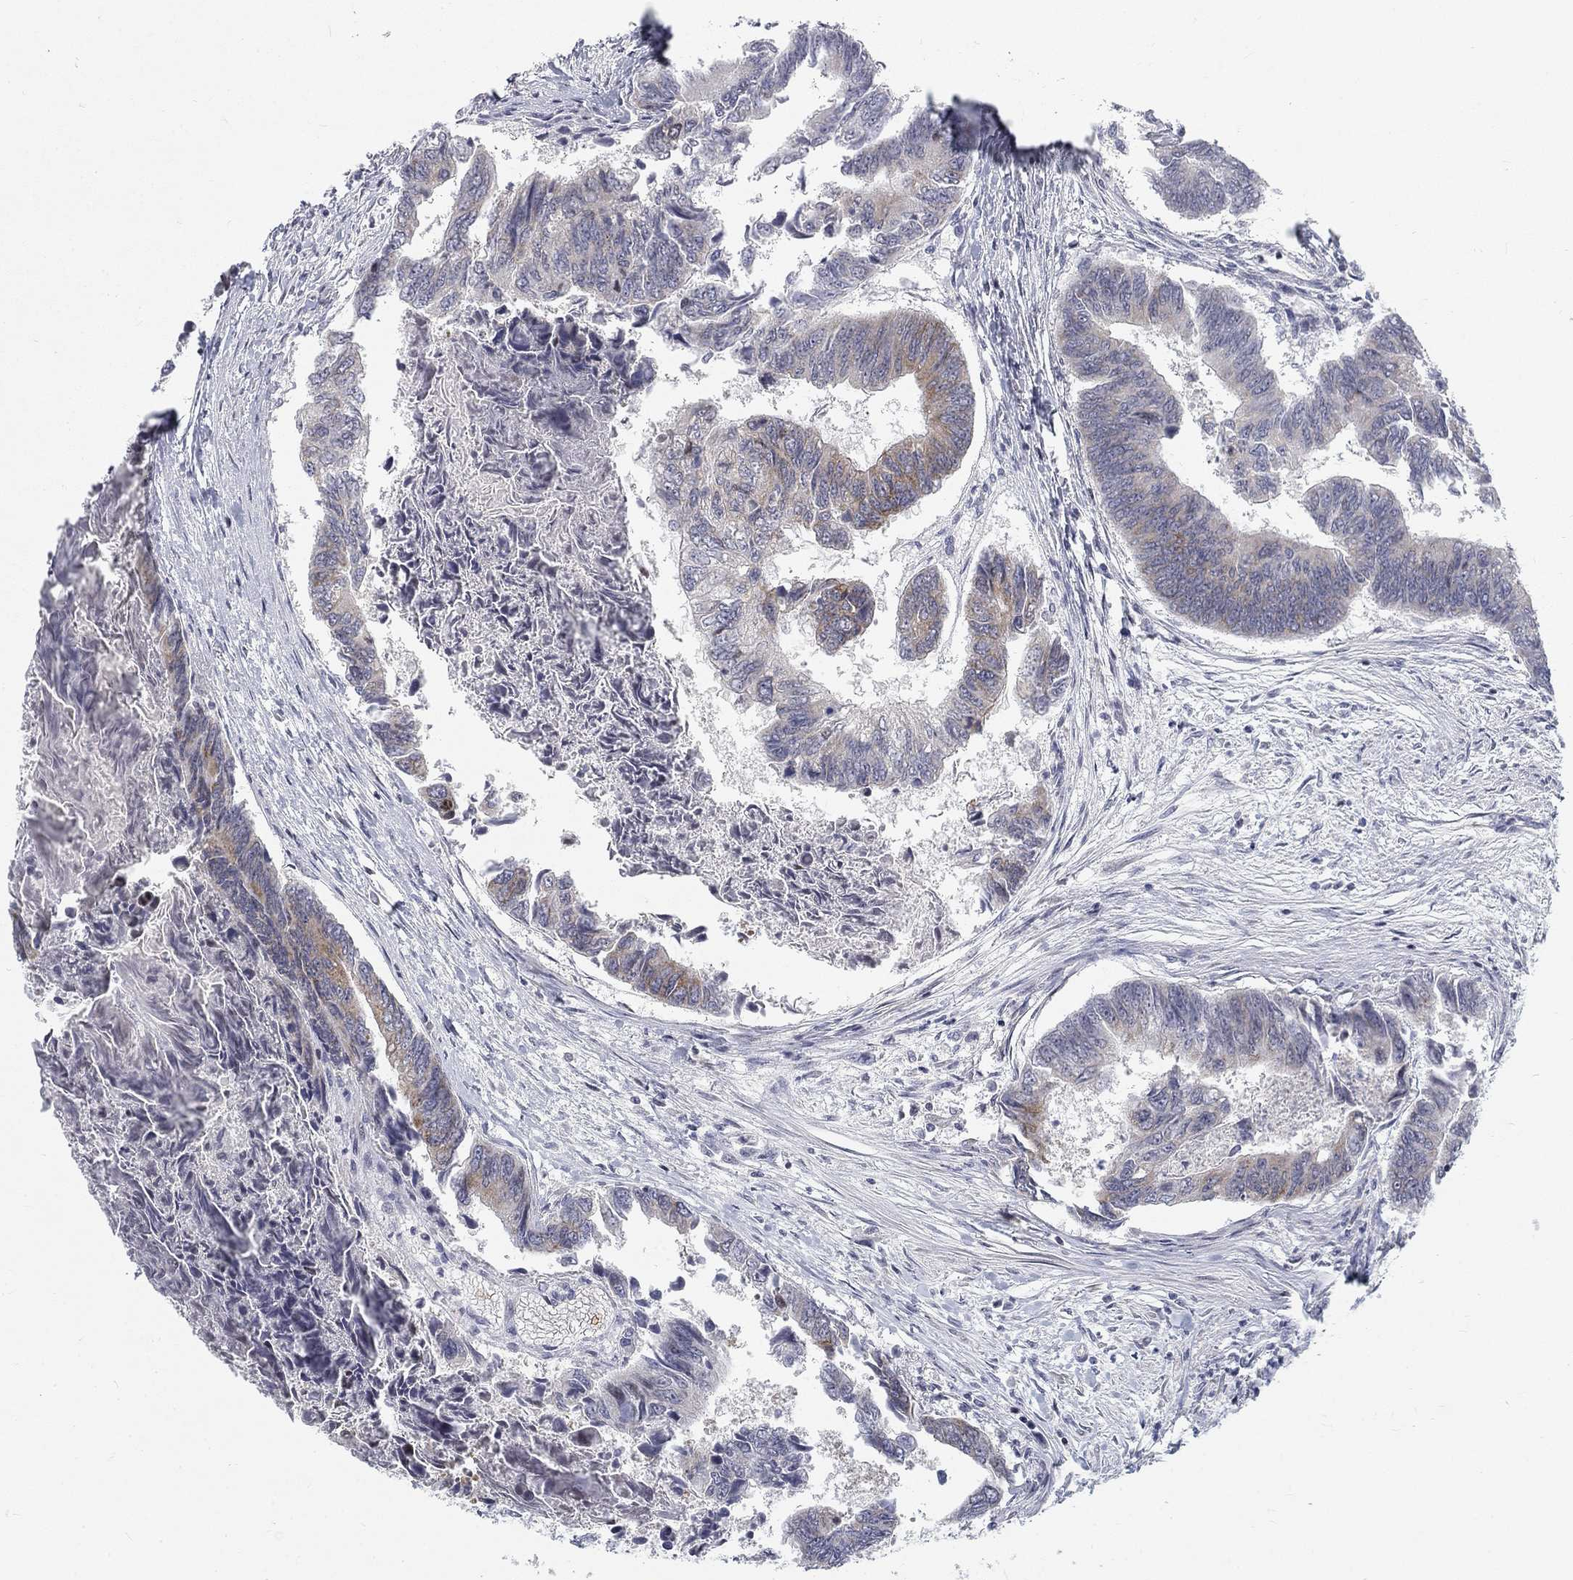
{"staining": {"intensity": "moderate", "quantity": "<25%", "location": "cytoplasmic/membranous"}, "tissue": "colorectal cancer", "cell_type": "Tumor cells", "image_type": "cancer", "snomed": [{"axis": "morphology", "description": "Adenocarcinoma, NOS"}, {"axis": "topography", "description": "Colon"}], "caption": "The photomicrograph displays a brown stain indicating the presence of a protein in the cytoplasmic/membranous of tumor cells in colorectal cancer.", "gene": "ATP1A3", "patient": {"sex": "female", "age": 65}}